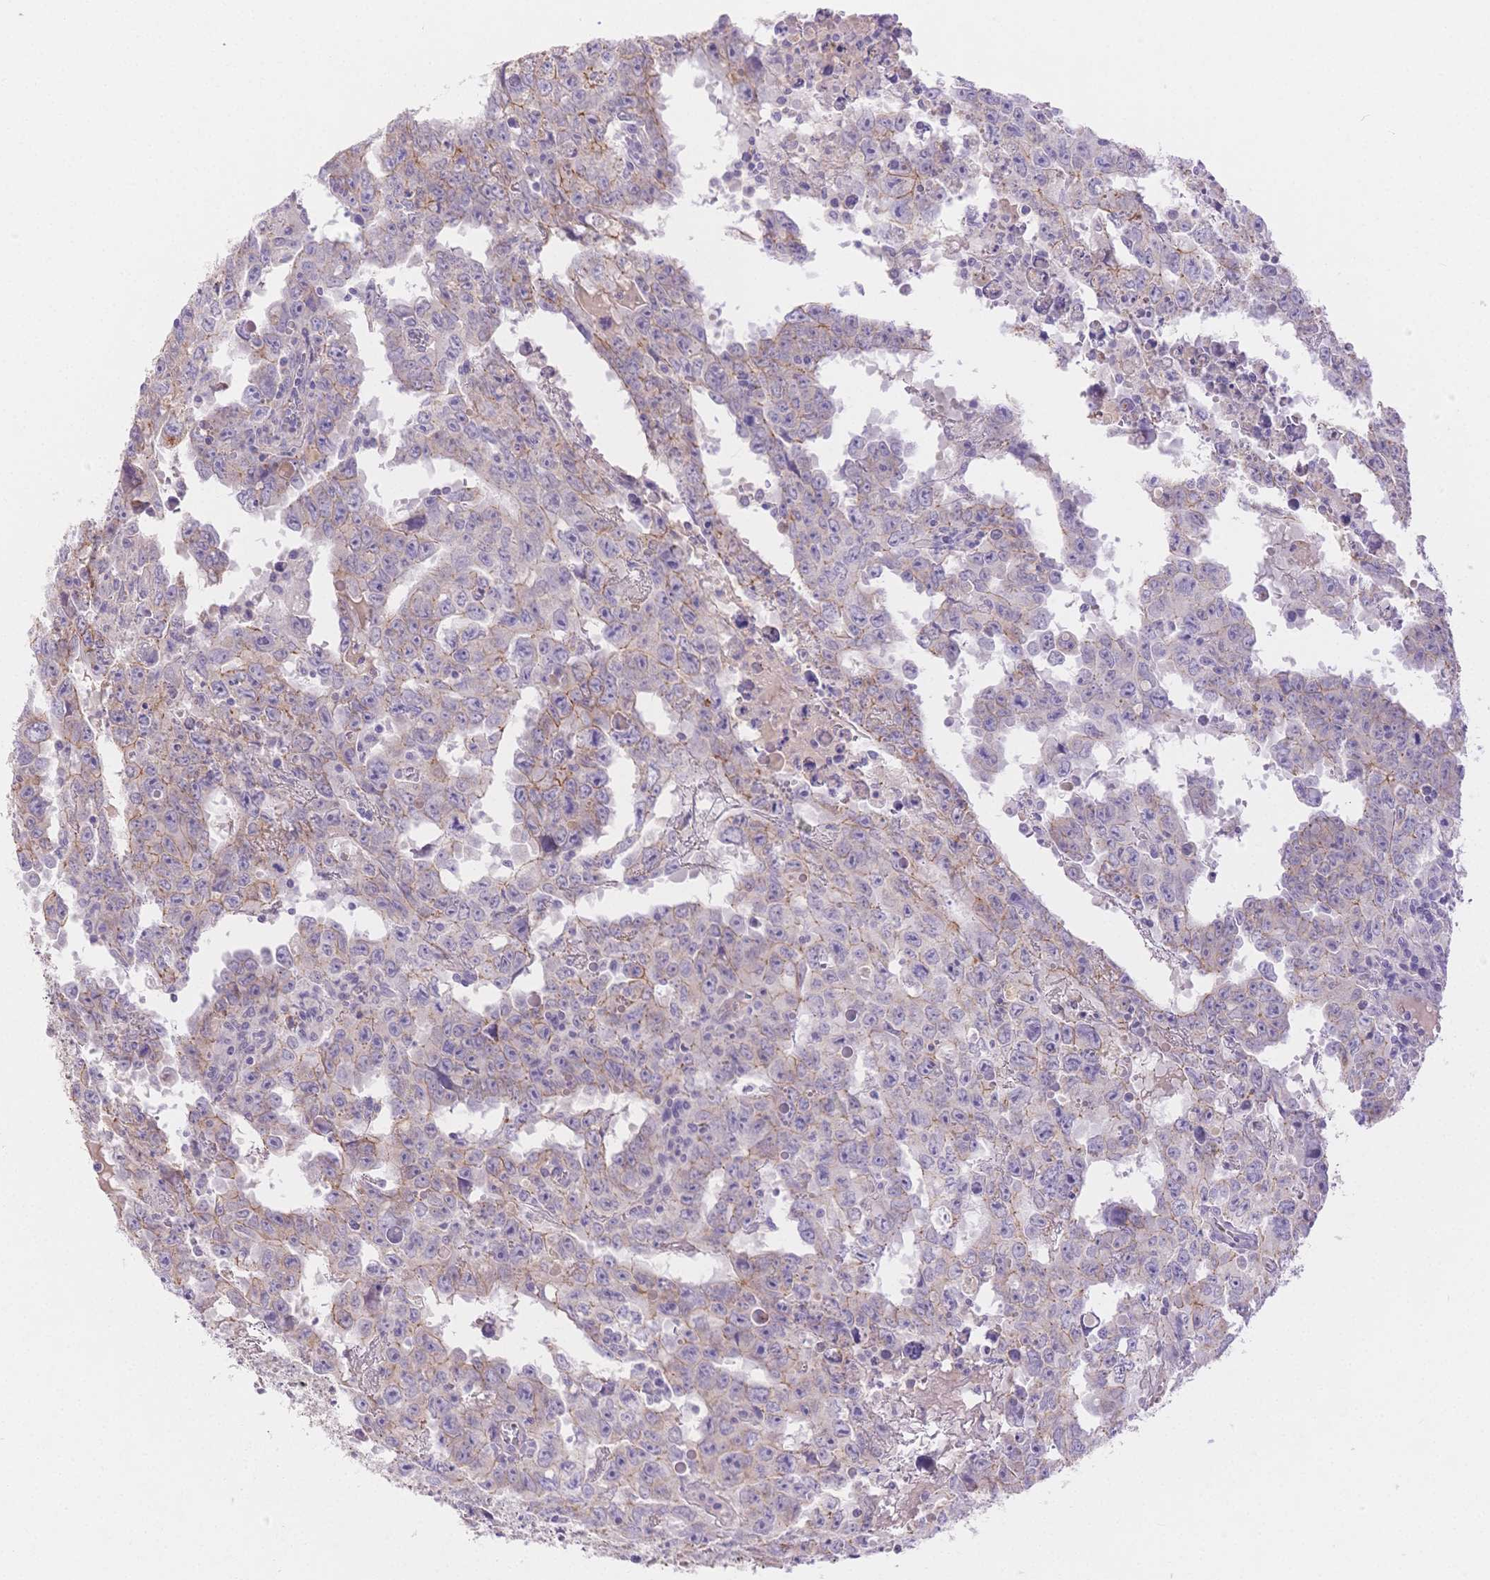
{"staining": {"intensity": "negative", "quantity": "none", "location": "none"}, "tissue": "testis cancer", "cell_type": "Tumor cells", "image_type": "cancer", "snomed": [{"axis": "morphology", "description": "Carcinoma, Embryonal, NOS"}, {"axis": "topography", "description": "Testis"}], "caption": "IHC histopathology image of testis cancer stained for a protein (brown), which displays no expression in tumor cells.", "gene": "WDR54", "patient": {"sex": "male", "age": 22}}